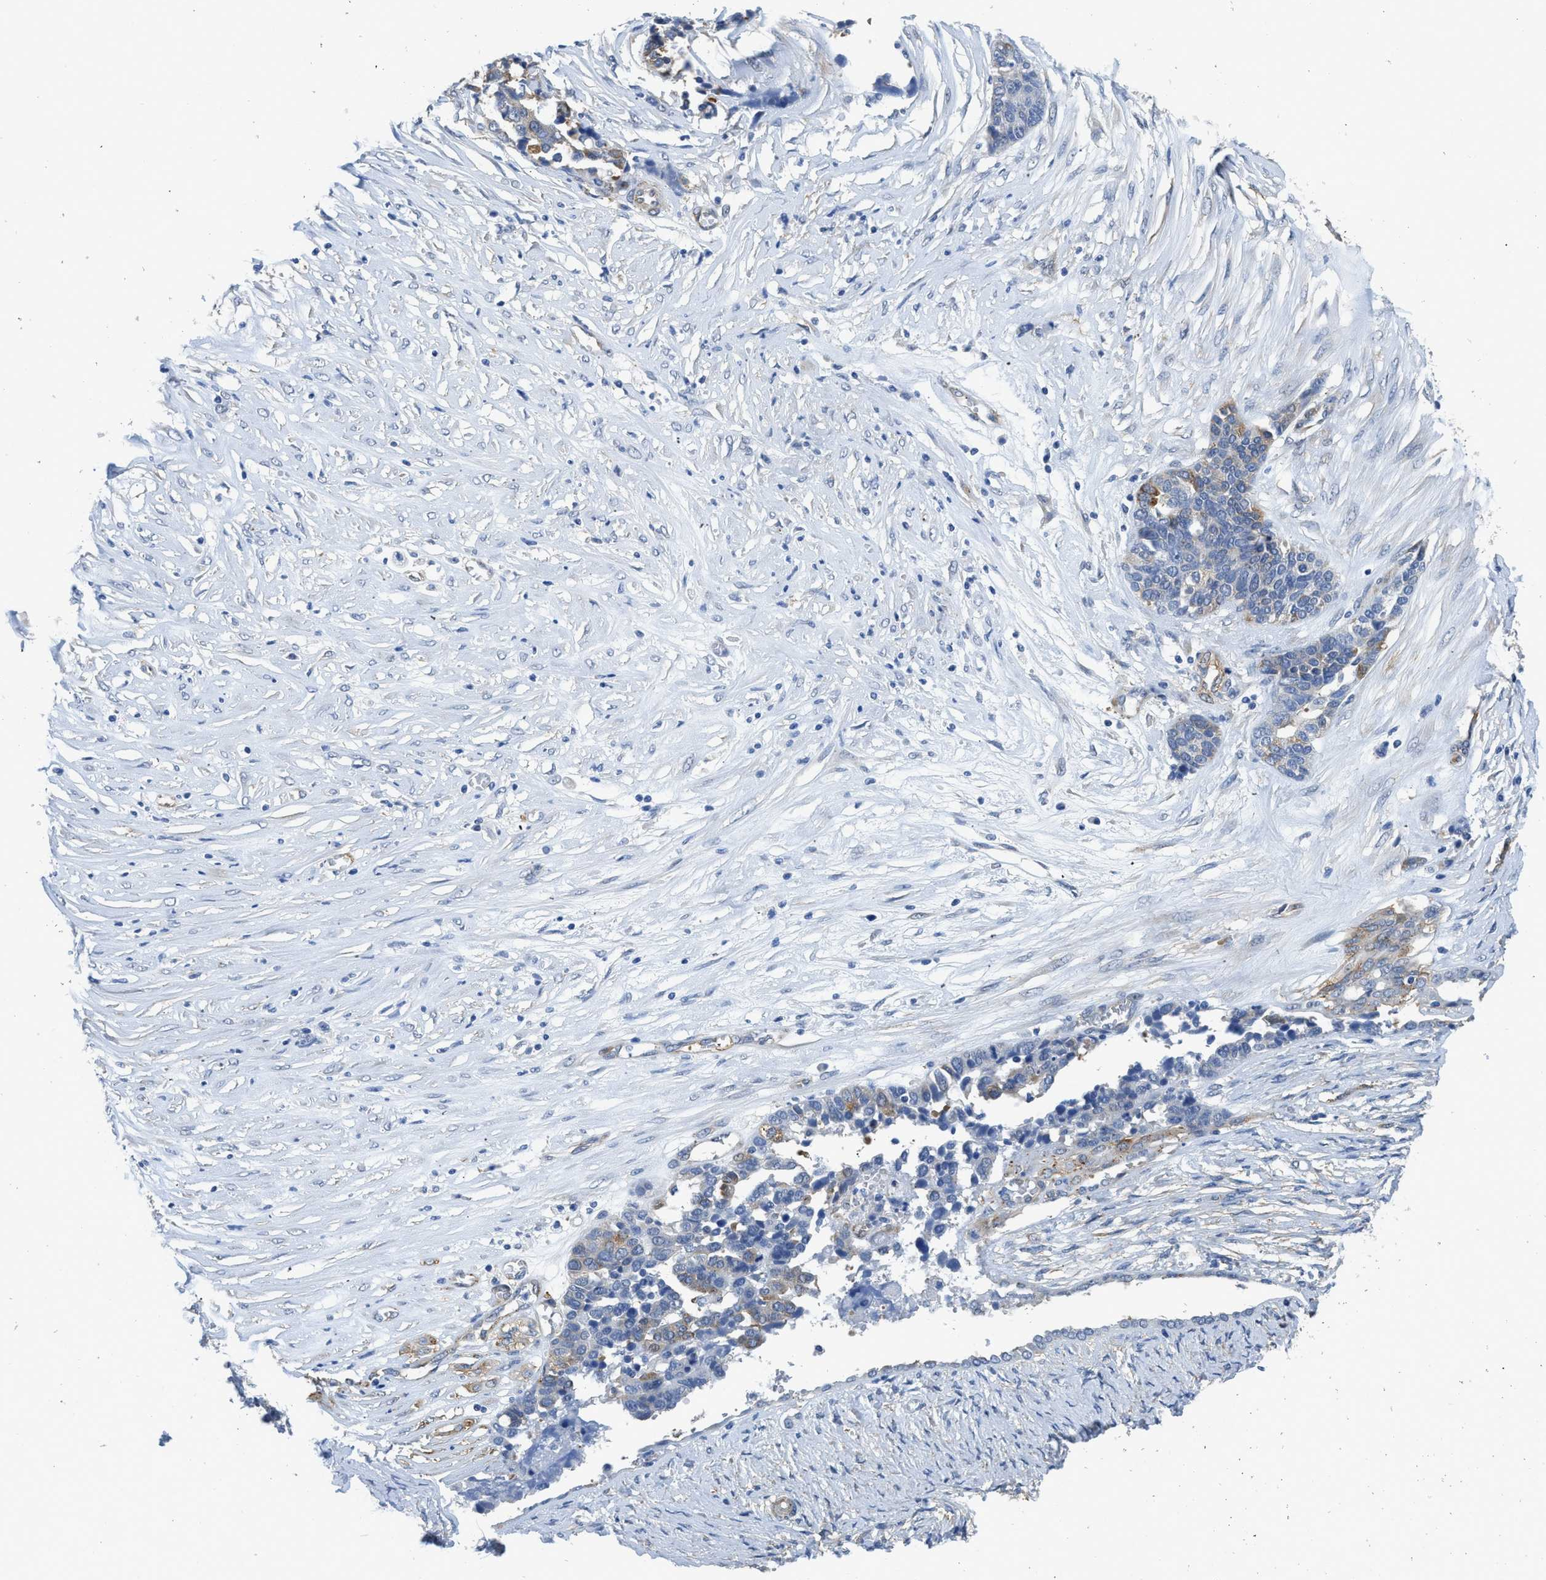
{"staining": {"intensity": "moderate", "quantity": "25%-75%", "location": "cytoplasmic/membranous"}, "tissue": "ovarian cancer", "cell_type": "Tumor cells", "image_type": "cancer", "snomed": [{"axis": "morphology", "description": "Cystadenocarcinoma, serous, NOS"}, {"axis": "topography", "description": "Ovary"}], "caption": "Ovarian cancer stained with DAB IHC reveals medium levels of moderate cytoplasmic/membranous positivity in approximately 25%-75% of tumor cells.", "gene": "ZSWIM5", "patient": {"sex": "female", "age": 44}}